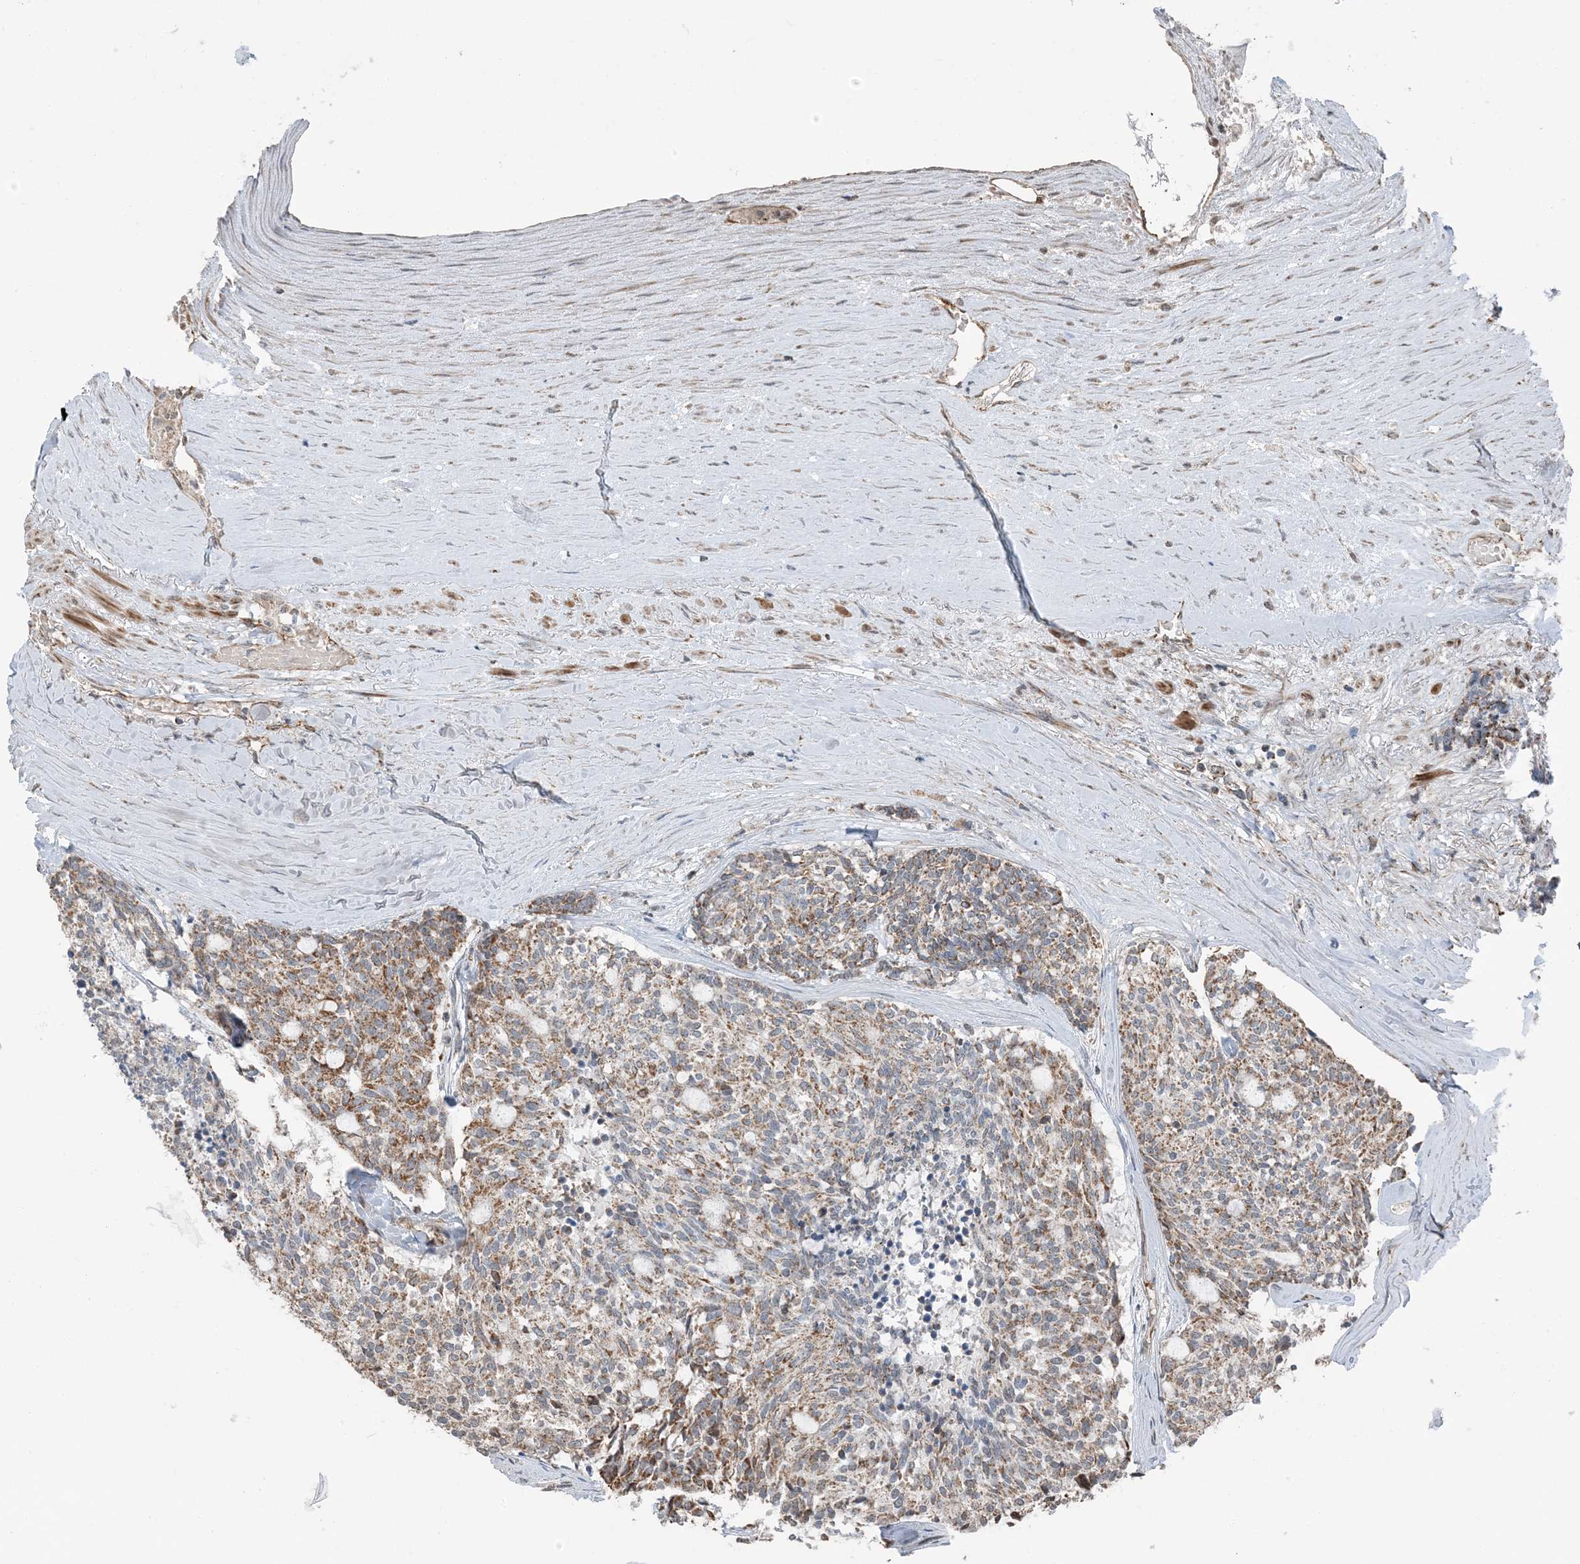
{"staining": {"intensity": "weak", "quantity": ">75%", "location": "cytoplasmic/membranous"}, "tissue": "carcinoid", "cell_type": "Tumor cells", "image_type": "cancer", "snomed": [{"axis": "morphology", "description": "Carcinoid, malignant, NOS"}, {"axis": "topography", "description": "Pancreas"}], "caption": "IHC of carcinoid displays low levels of weak cytoplasmic/membranous expression in approximately >75% of tumor cells.", "gene": "PILRB", "patient": {"sex": "female", "age": 54}}